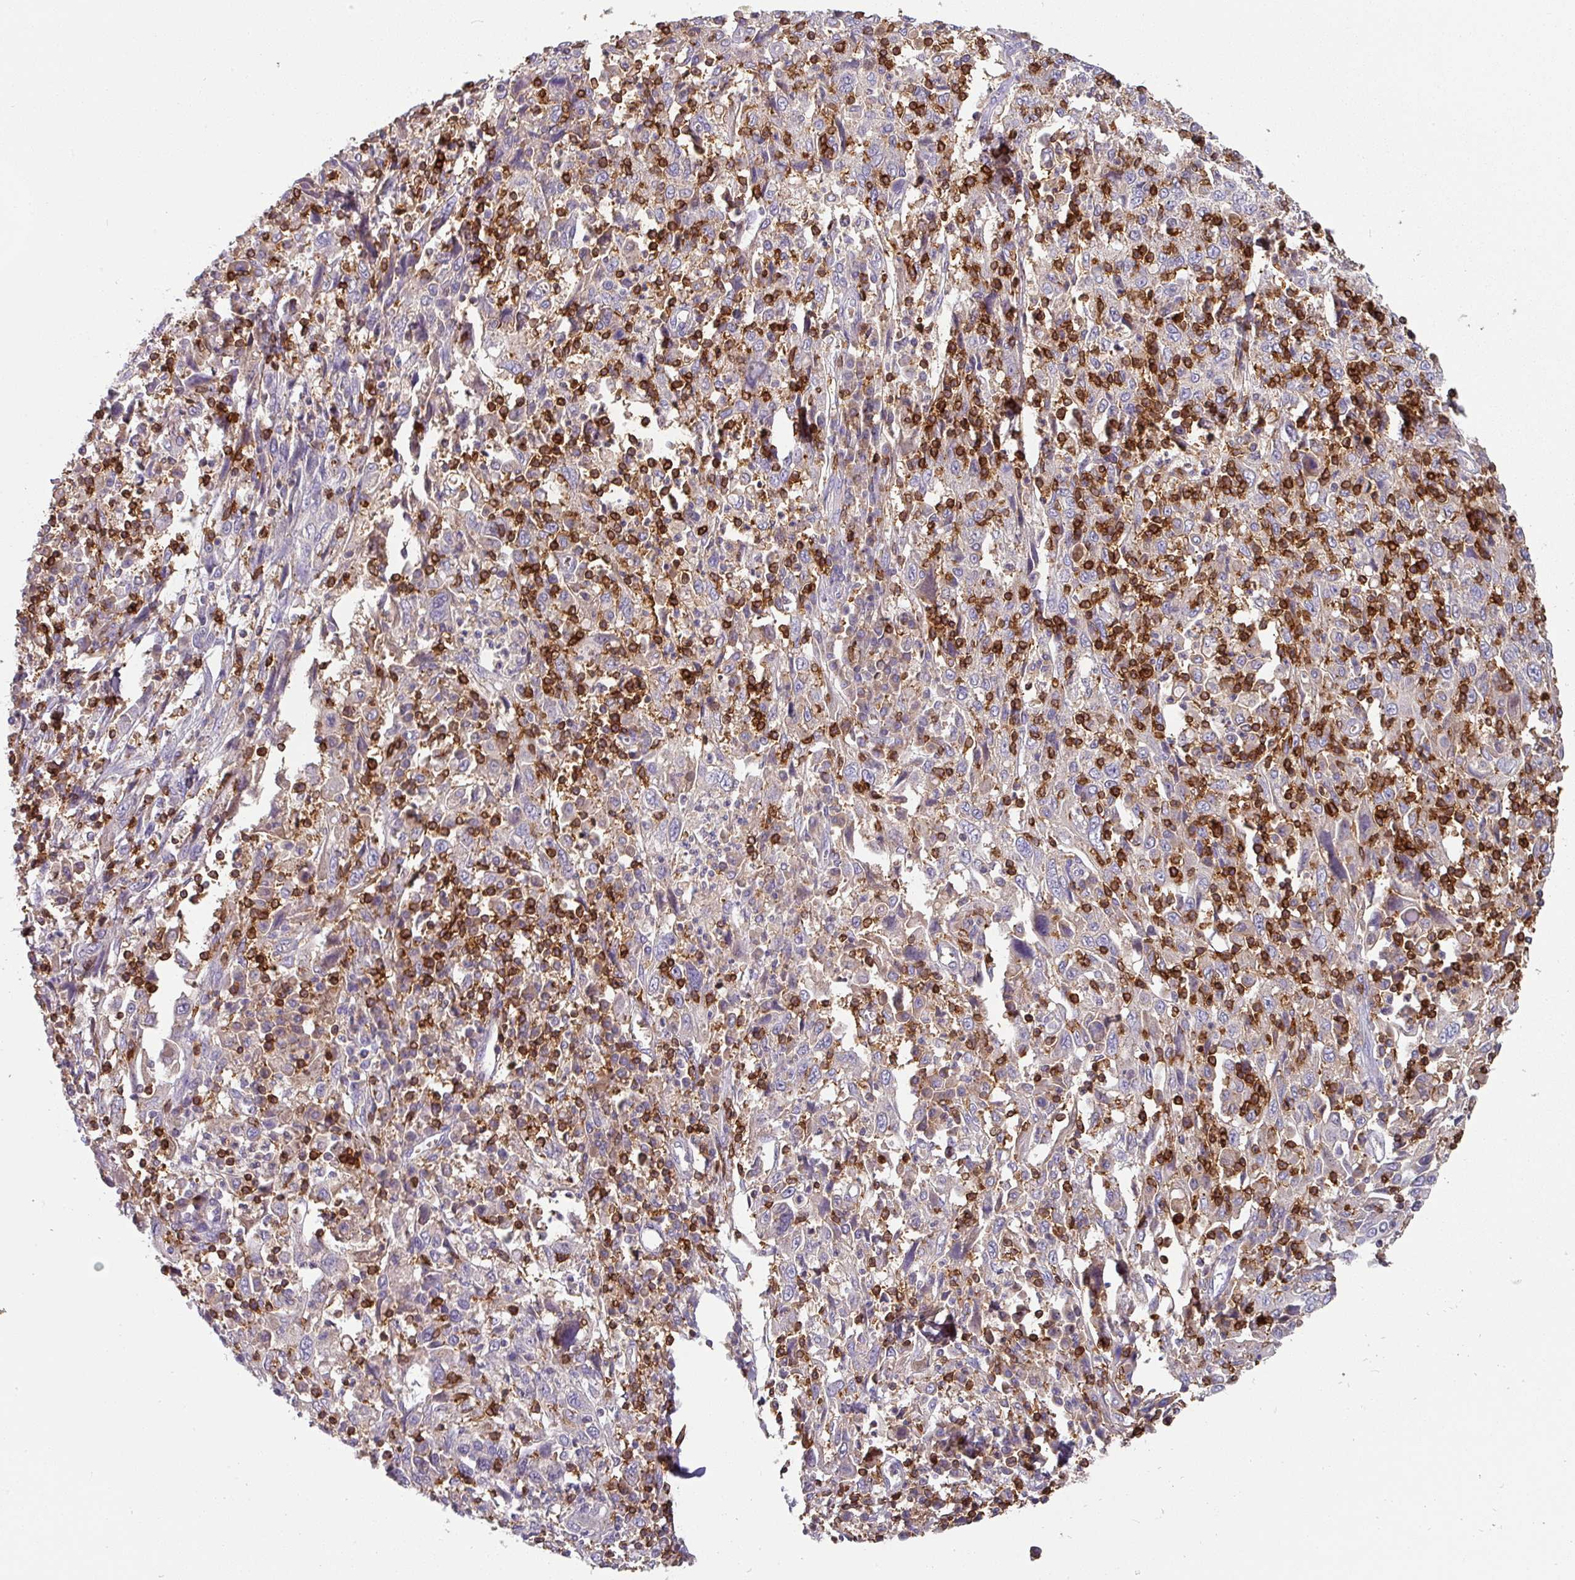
{"staining": {"intensity": "negative", "quantity": "none", "location": "none"}, "tissue": "cervical cancer", "cell_type": "Tumor cells", "image_type": "cancer", "snomed": [{"axis": "morphology", "description": "Squamous cell carcinoma, NOS"}, {"axis": "topography", "description": "Cervix"}], "caption": "The photomicrograph exhibits no significant staining in tumor cells of squamous cell carcinoma (cervical).", "gene": "CD3G", "patient": {"sex": "female", "age": 46}}